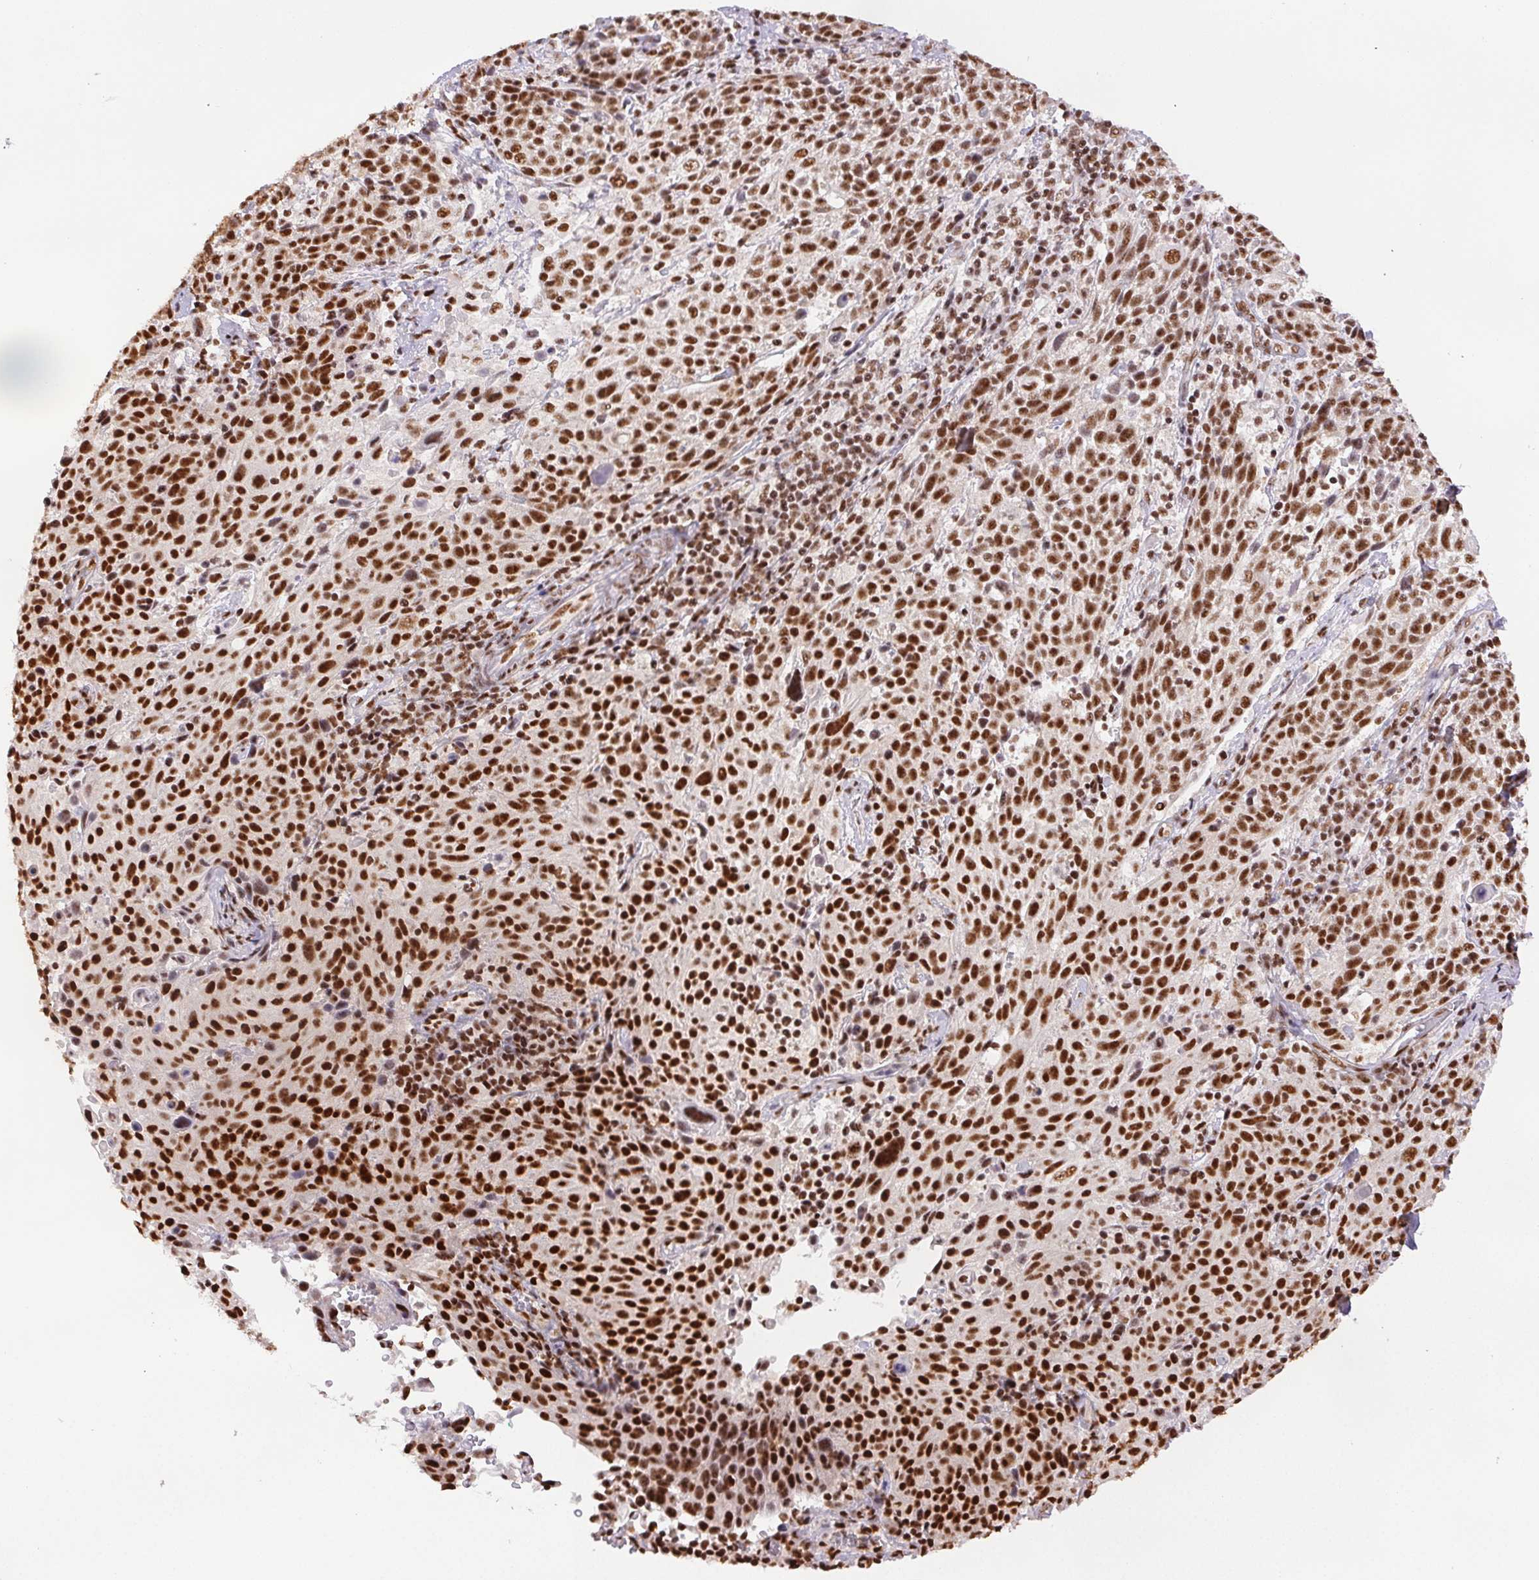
{"staining": {"intensity": "strong", "quantity": ">75%", "location": "nuclear"}, "tissue": "cervical cancer", "cell_type": "Tumor cells", "image_type": "cancer", "snomed": [{"axis": "morphology", "description": "Squamous cell carcinoma, NOS"}, {"axis": "topography", "description": "Cervix"}], "caption": "Tumor cells demonstrate high levels of strong nuclear expression in about >75% of cells in human squamous cell carcinoma (cervical). Nuclei are stained in blue.", "gene": "IK", "patient": {"sex": "female", "age": 61}}